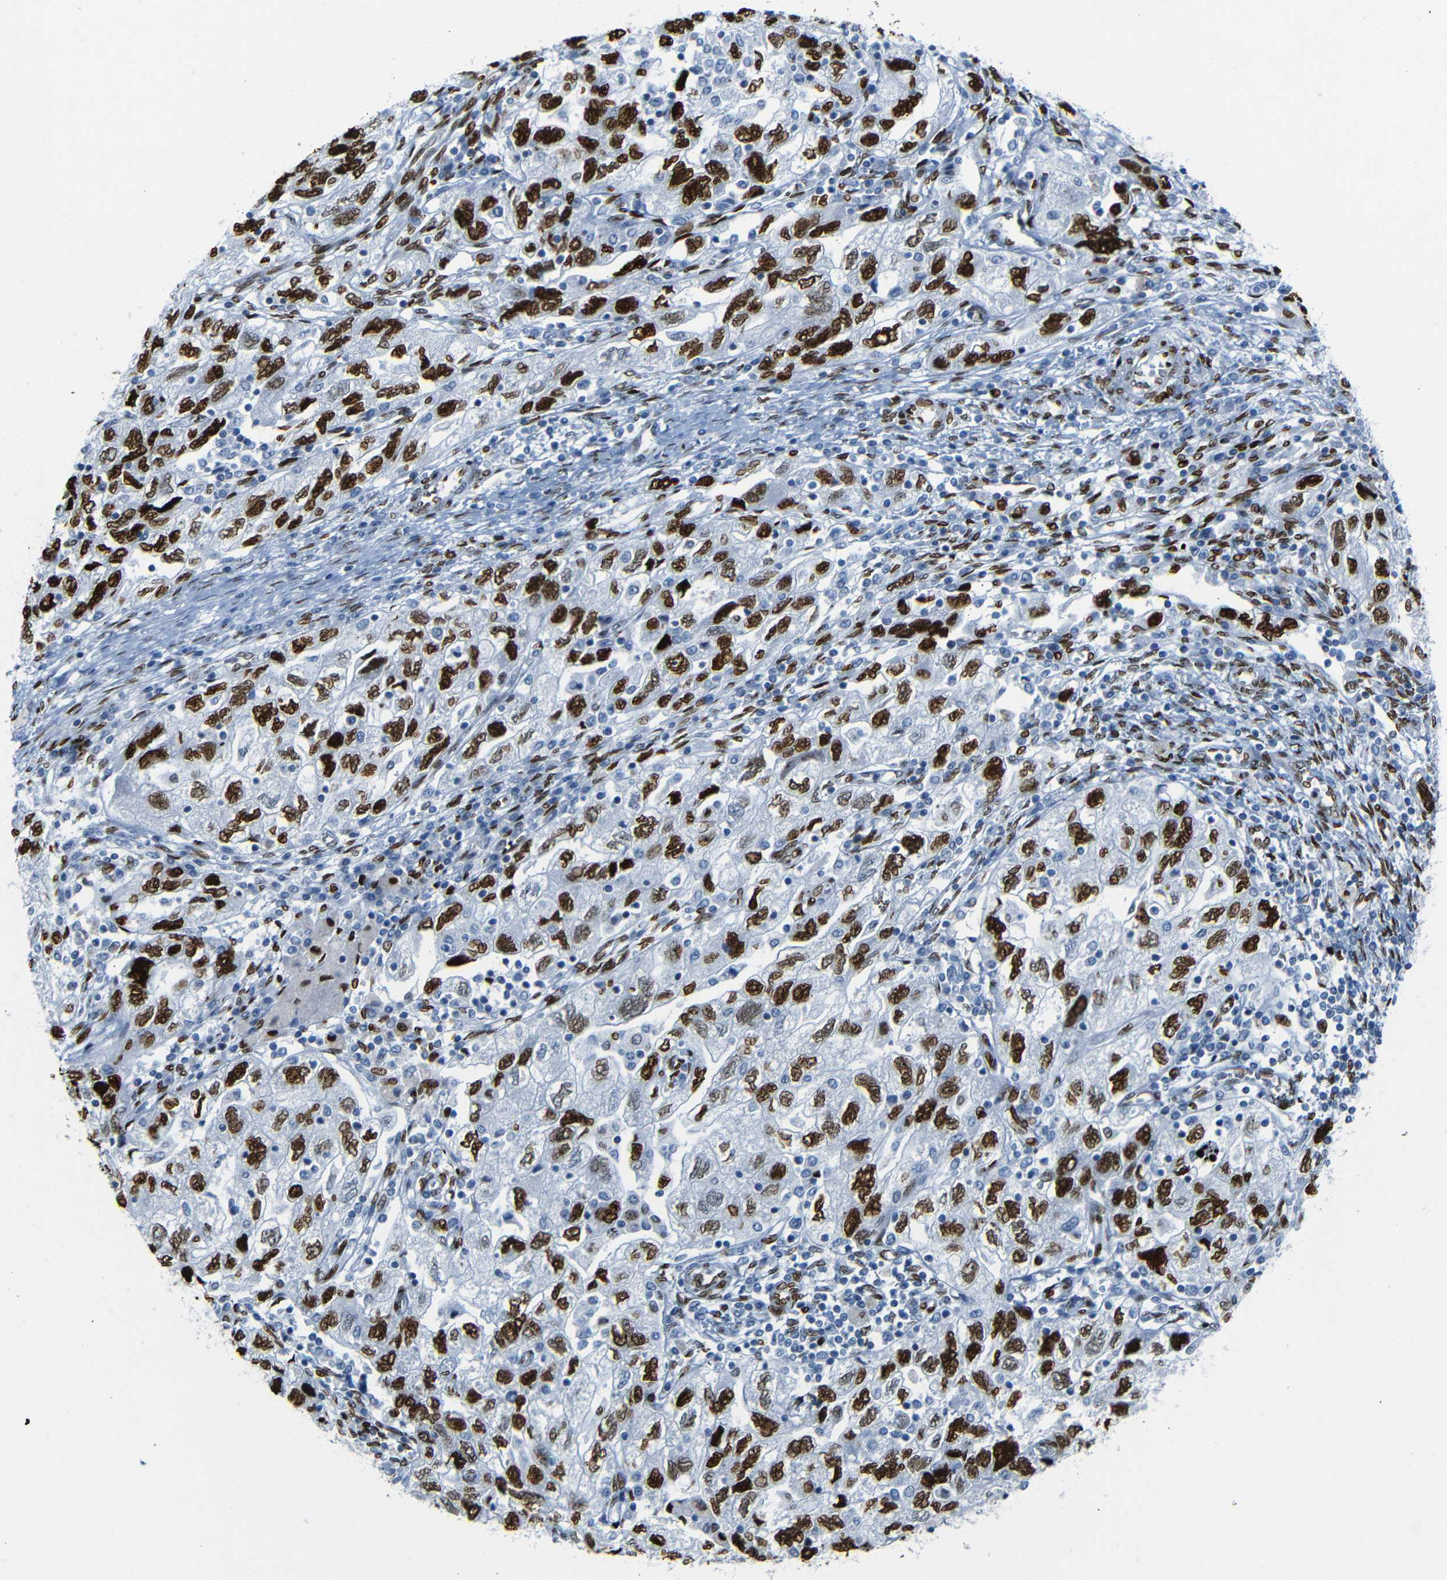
{"staining": {"intensity": "strong", "quantity": ">75%", "location": "nuclear"}, "tissue": "ovarian cancer", "cell_type": "Tumor cells", "image_type": "cancer", "snomed": [{"axis": "morphology", "description": "Carcinoma, NOS"}, {"axis": "morphology", "description": "Cystadenocarcinoma, serous, NOS"}, {"axis": "topography", "description": "Ovary"}], "caption": "IHC staining of serous cystadenocarcinoma (ovarian), which exhibits high levels of strong nuclear expression in about >75% of tumor cells indicating strong nuclear protein positivity. The staining was performed using DAB (3,3'-diaminobenzidine) (brown) for protein detection and nuclei were counterstained in hematoxylin (blue).", "gene": "NPIPB15", "patient": {"sex": "female", "age": 69}}